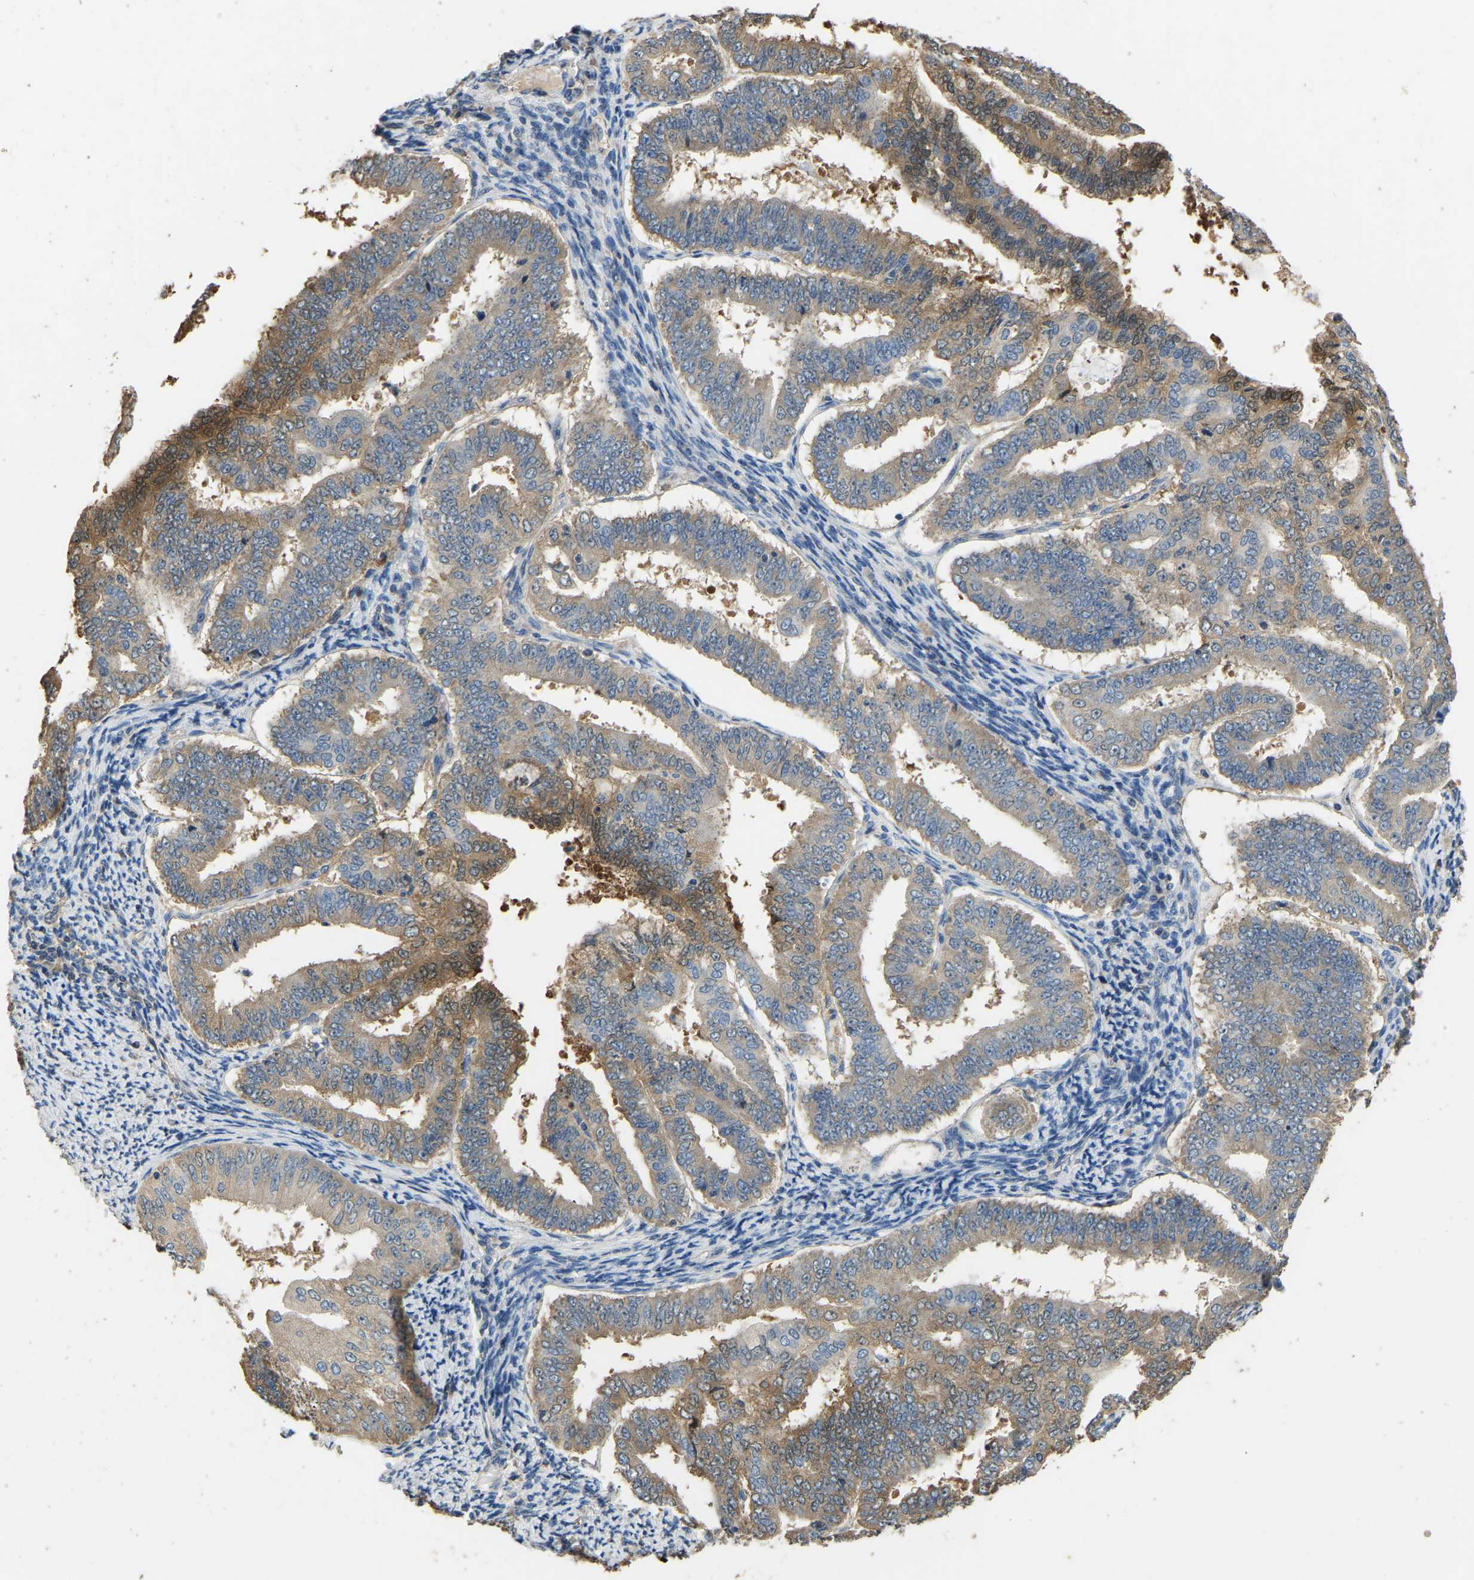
{"staining": {"intensity": "moderate", "quantity": ">75%", "location": "cytoplasmic/membranous"}, "tissue": "endometrial cancer", "cell_type": "Tumor cells", "image_type": "cancer", "snomed": [{"axis": "morphology", "description": "Adenocarcinoma, NOS"}, {"axis": "topography", "description": "Endometrium"}], "caption": "About >75% of tumor cells in human endometrial cancer reveal moderate cytoplasmic/membranous protein expression as visualized by brown immunohistochemical staining.", "gene": "TUFM", "patient": {"sex": "female", "age": 63}}